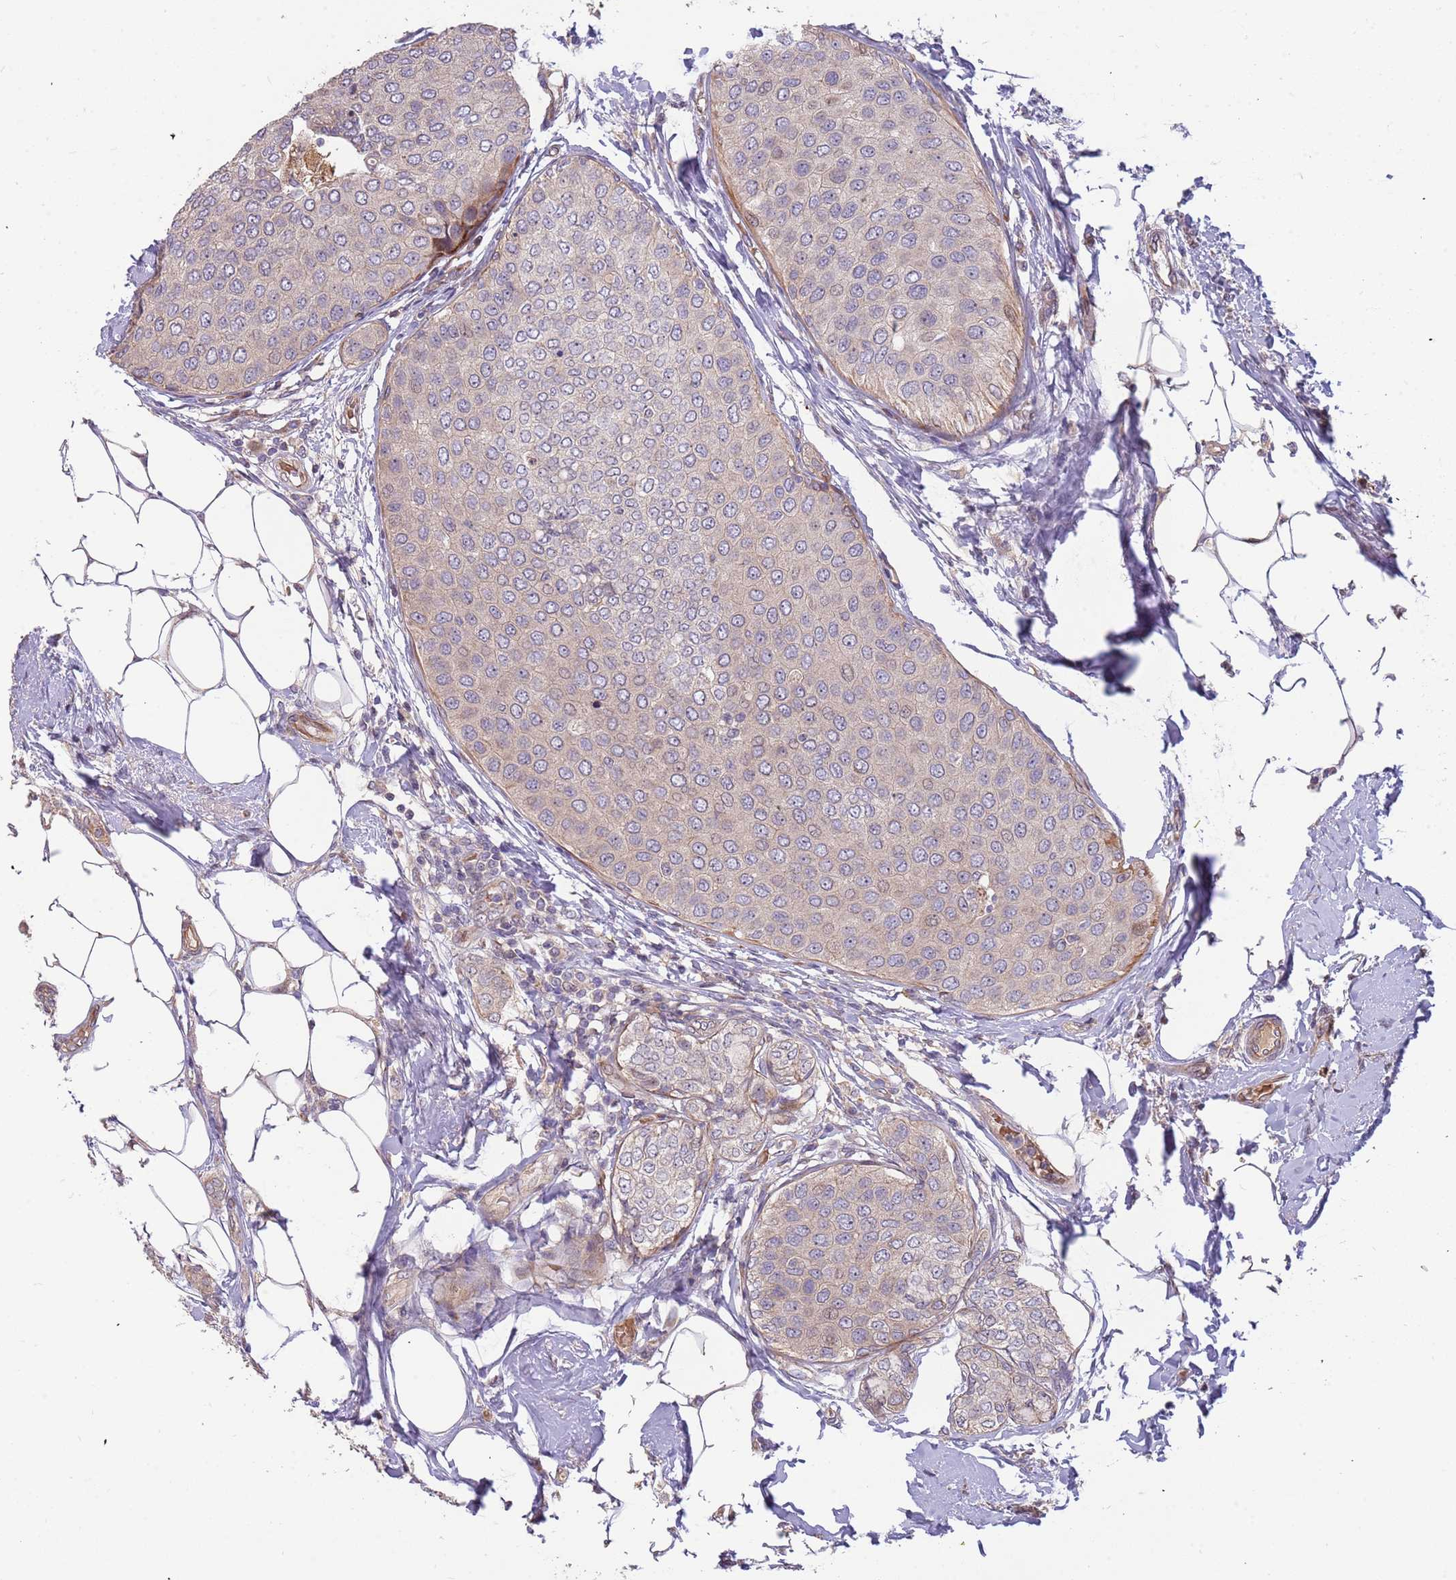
{"staining": {"intensity": "weak", "quantity": "25%-75%", "location": "cytoplasmic/membranous"}, "tissue": "breast cancer", "cell_type": "Tumor cells", "image_type": "cancer", "snomed": [{"axis": "morphology", "description": "Duct carcinoma"}, {"axis": "topography", "description": "Breast"}], "caption": "Immunohistochemistry of breast cancer (infiltrating ductal carcinoma) displays low levels of weak cytoplasmic/membranous staining in approximately 25%-75% of tumor cells.", "gene": "TRAPPC6B", "patient": {"sex": "female", "age": 72}}